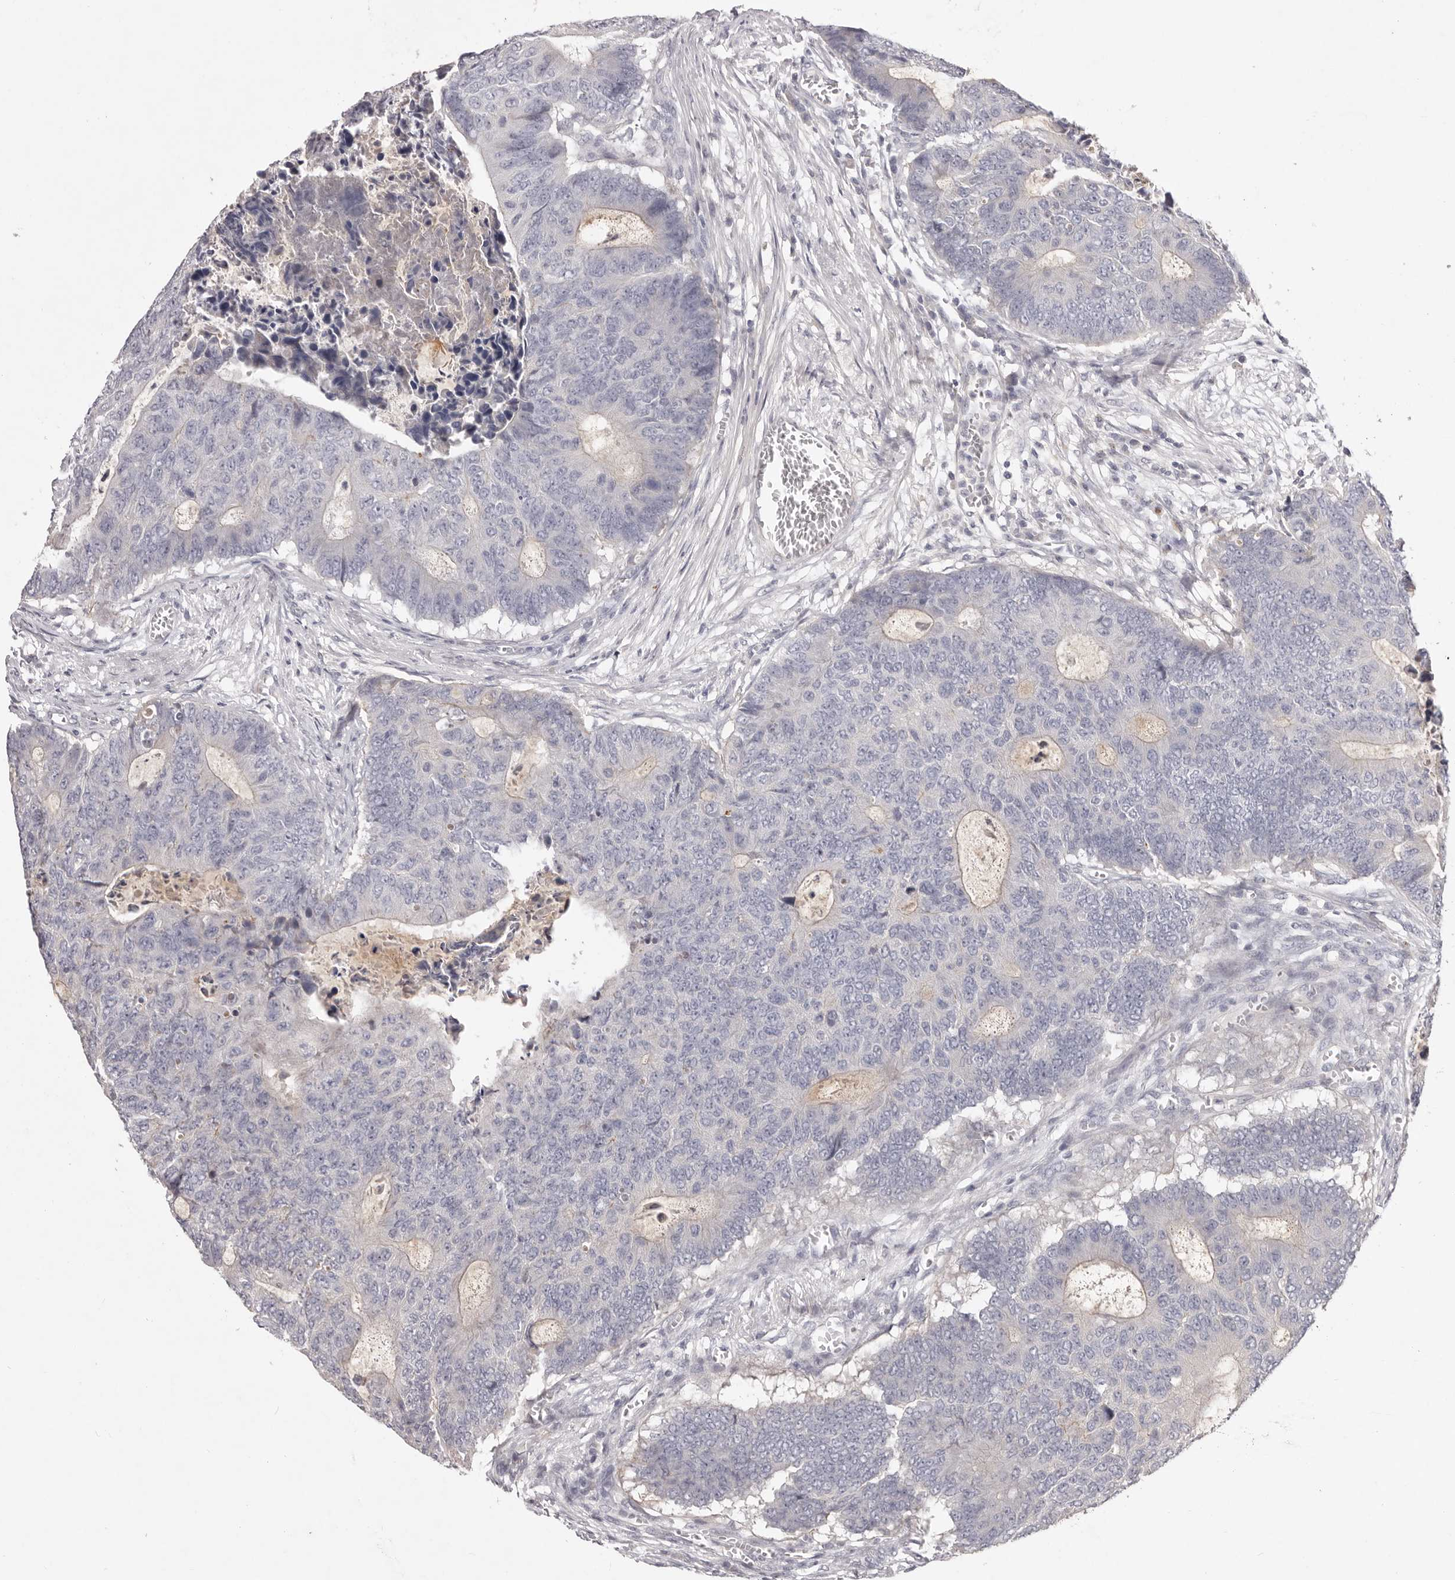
{"staining": {"intensity": "negative", "quantity": "none", "location": "none"}, "tissue": "colorectal cancer", "cell_type": "Tumor cells", "image_type": "cancer", "snomed": [{"axis": "morphology", "description": "Adenocarcinoma, NOS"}, {"axis": "topography", "description": "Colon"}], "caption": "IHC histopathology image of colorectal cancer stained for a protein (brown), which demonstrates no positivity in tumor cells.", "gene": "GARNL3", "patient": {"sex": "male", "age": 87}}